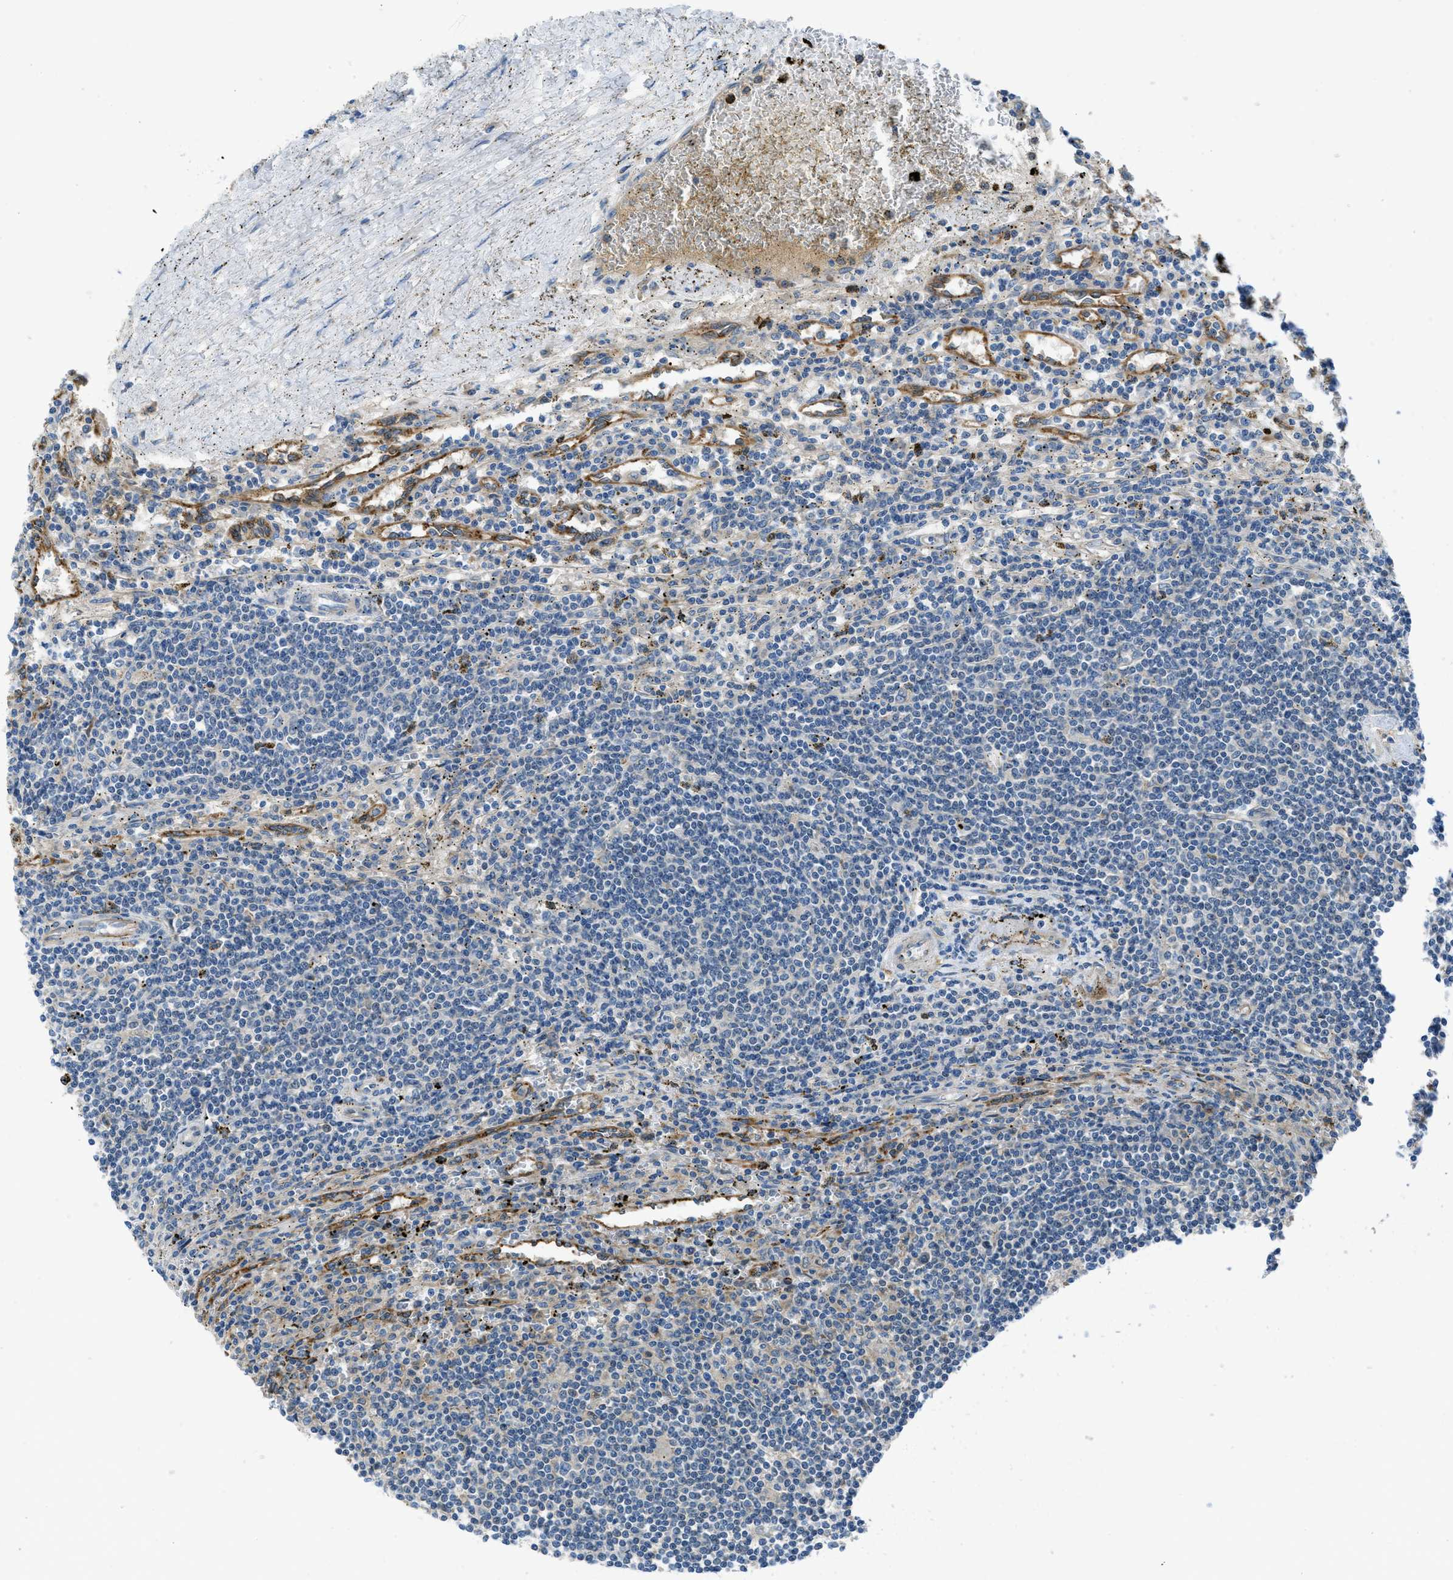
{"staining": {"intensity": "negative", "quantity": "none", "location": "none"}, "tissue": "lymphoma", "cell_type": "Tumor cells", "image_type": "cancer", "snomed": [{"axis": "morphology", "description": "Malignant lymphoma, non-Hodgkin's type, Low grade"}, {"axis": "topography", "description": "Spleen"}], "caption": "High magnification brightfield microscopy of lymphoma stained with DAB (3,3'-diaminobenzidine) (brown) and counterstained with hematoxylin (blue): tumor cells show no significant expression. (DAB immunohistochemistry (IHC) with hematoxylin counter stain).", "gene": "MAP3K20", "patient": {"sex": "male", "age": 76}}